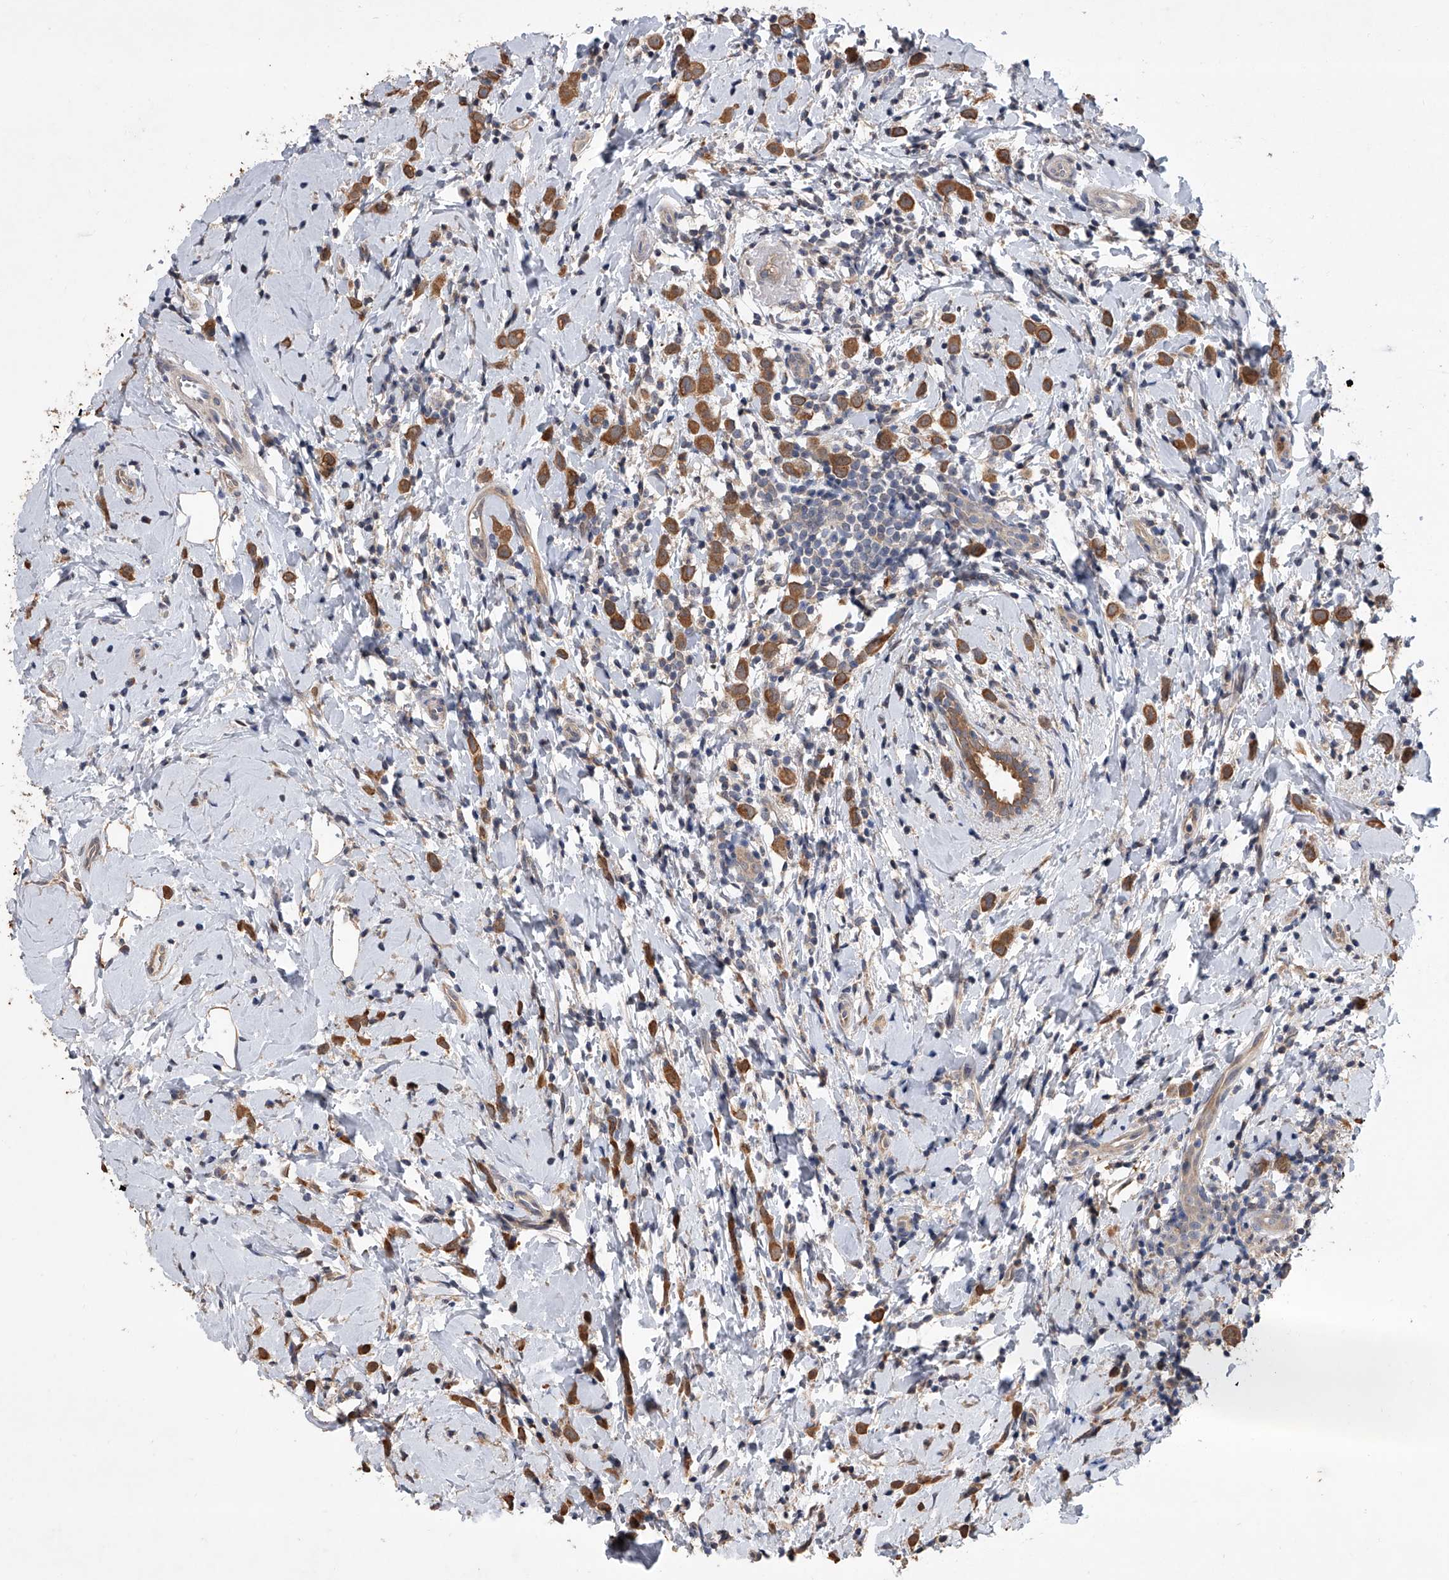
{"staining": {"intensity": "strong", "quantity": ">75%", "location": "cytoplasmic/membranous"}, "tissue": "breast cancer", "cell_type": "Tumor cells", "image_type": "cancer", "snomed": [{"axis": "morphology", "description": "Lobular carcinoma"}, {"axis": "topography", "description": "Breast"}], "caption": "Immunohistochemistry (IHC) staining of breast lobular carcinoma, which reveals high levels of strong cytoplasmic/membranous staining in about >75% of tumor cells indicating strong cytoplasmic/membranous protein positivity. The staining was performed using DAB (brown) for protein detection and nuclei were counterstained in hematoxylin (blue).", "gene": "BHLHE23", "patient": {"sex": "female", "age": 47}}